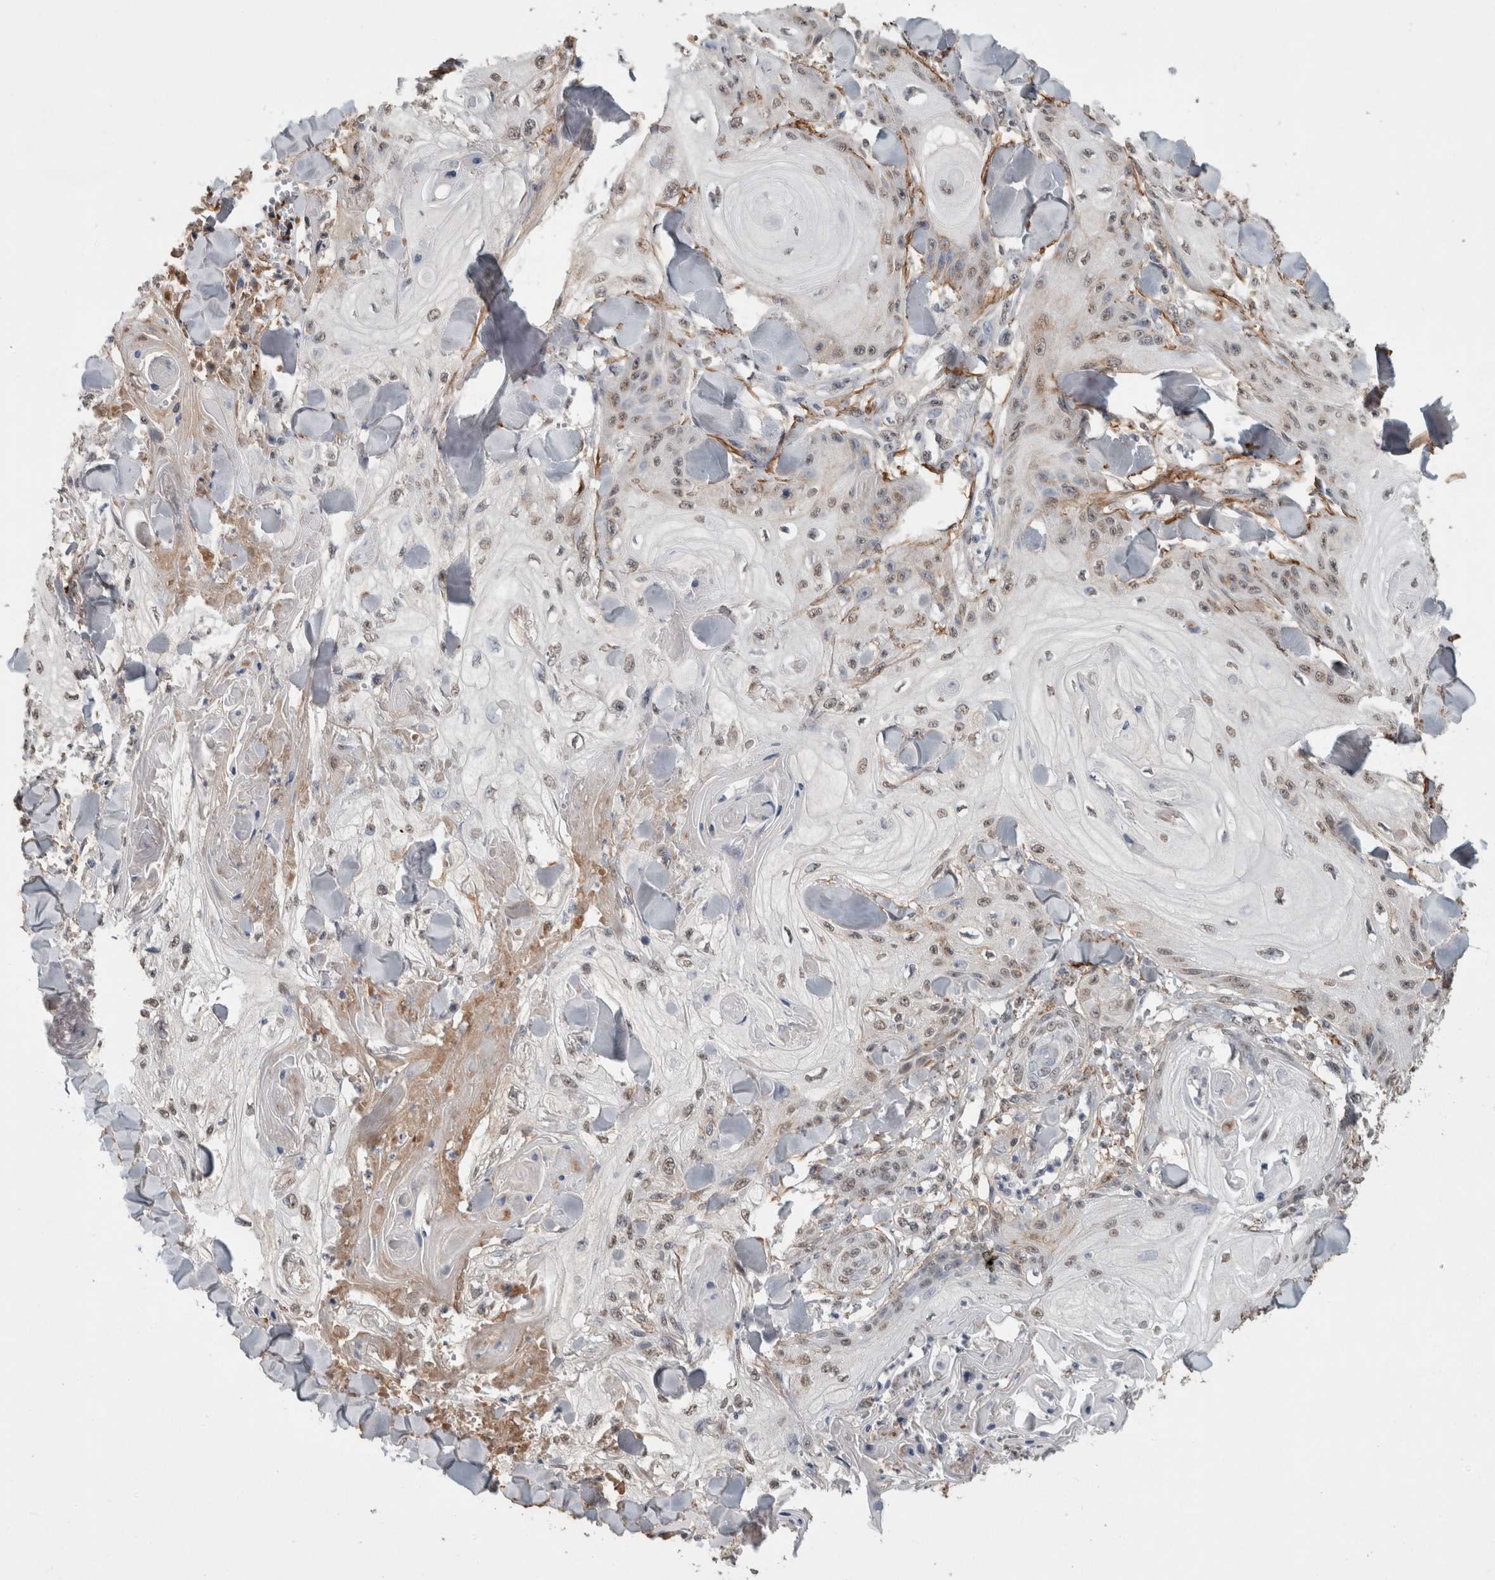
{"staining": {"intensity": "weak", "quantity": ">75%", "location": "nuclear"}, "tissue": "skin cancer", "cell_type": "Tumor cells", "image_type": "cancer", "snomed": [{"axis": "morphology", "description": "Squamous cell carcinoma, NOS"}, {"axis": "topography", "description": "Skin"}], "caption": "Skin cancer (squamous cell carcinoma) stained with a protein marker shows weak staining in tumor cells.", "gene": "LTBP1", "patient": {"sex": "male", "age": 74}}